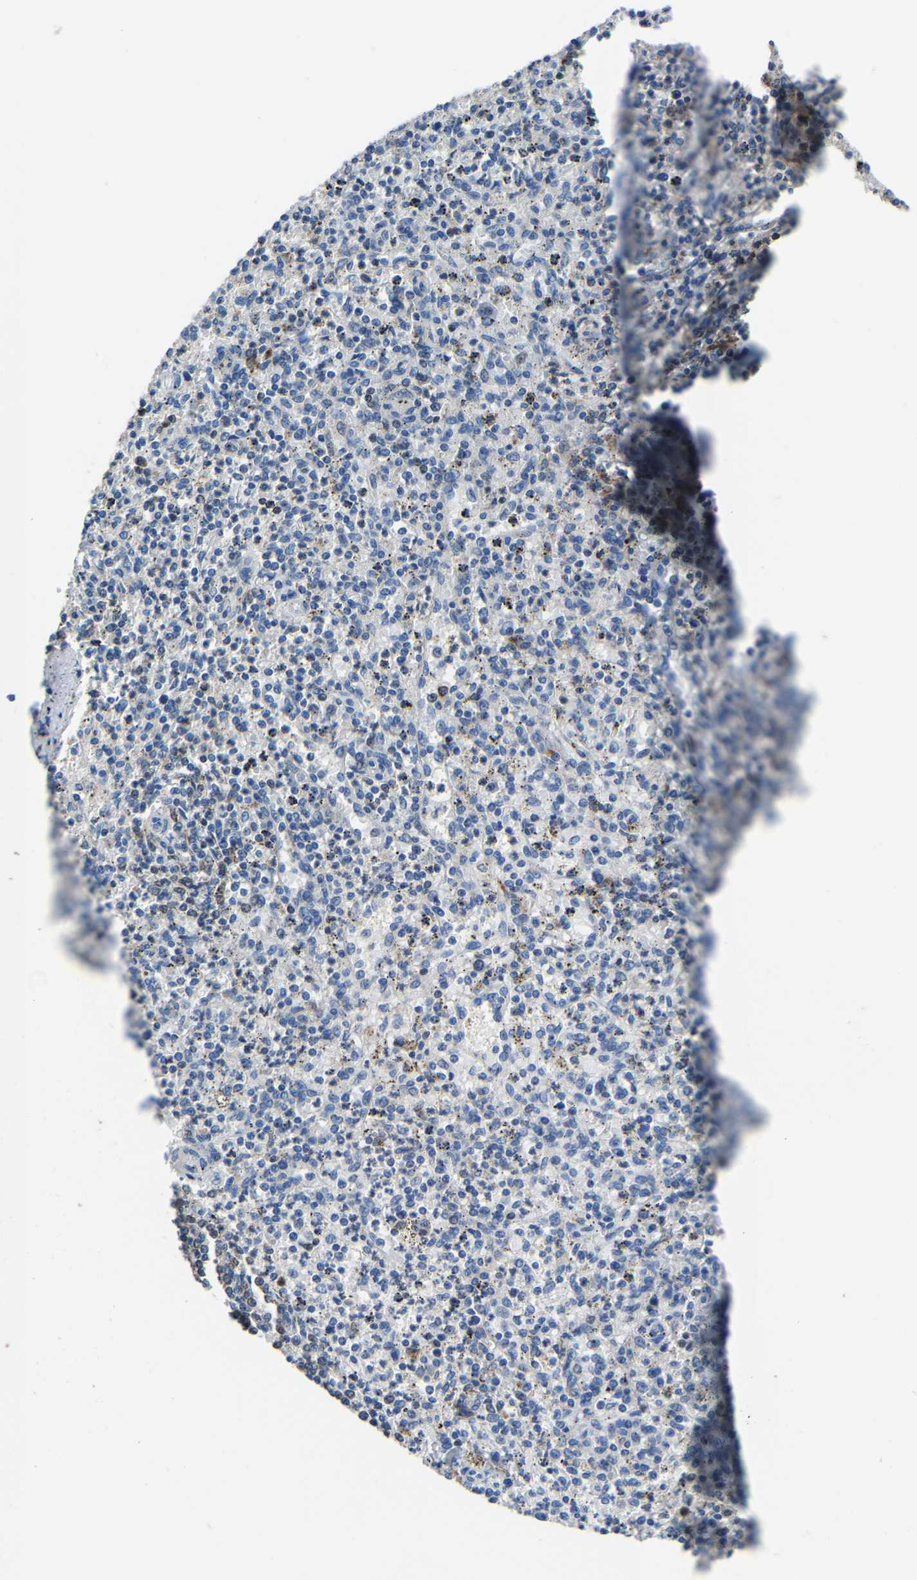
{"staining": {"intensity": "negative", "quantity": "none", "location": "none"}, "tissue": "spleen", "cell_type": "Cells in red pulp", "image_type": "normal", "snomed": [{"axis": "morphology", "description": "Normal tissue, NOS"}, {"axis": "topography", "description": "Spleen"}], "caption": "Immunohistochemistry of benign spleen reveals no staining in cells in red pulp.", "gene": "STRBP", "patient": {"sex": "male", "age": 72}}